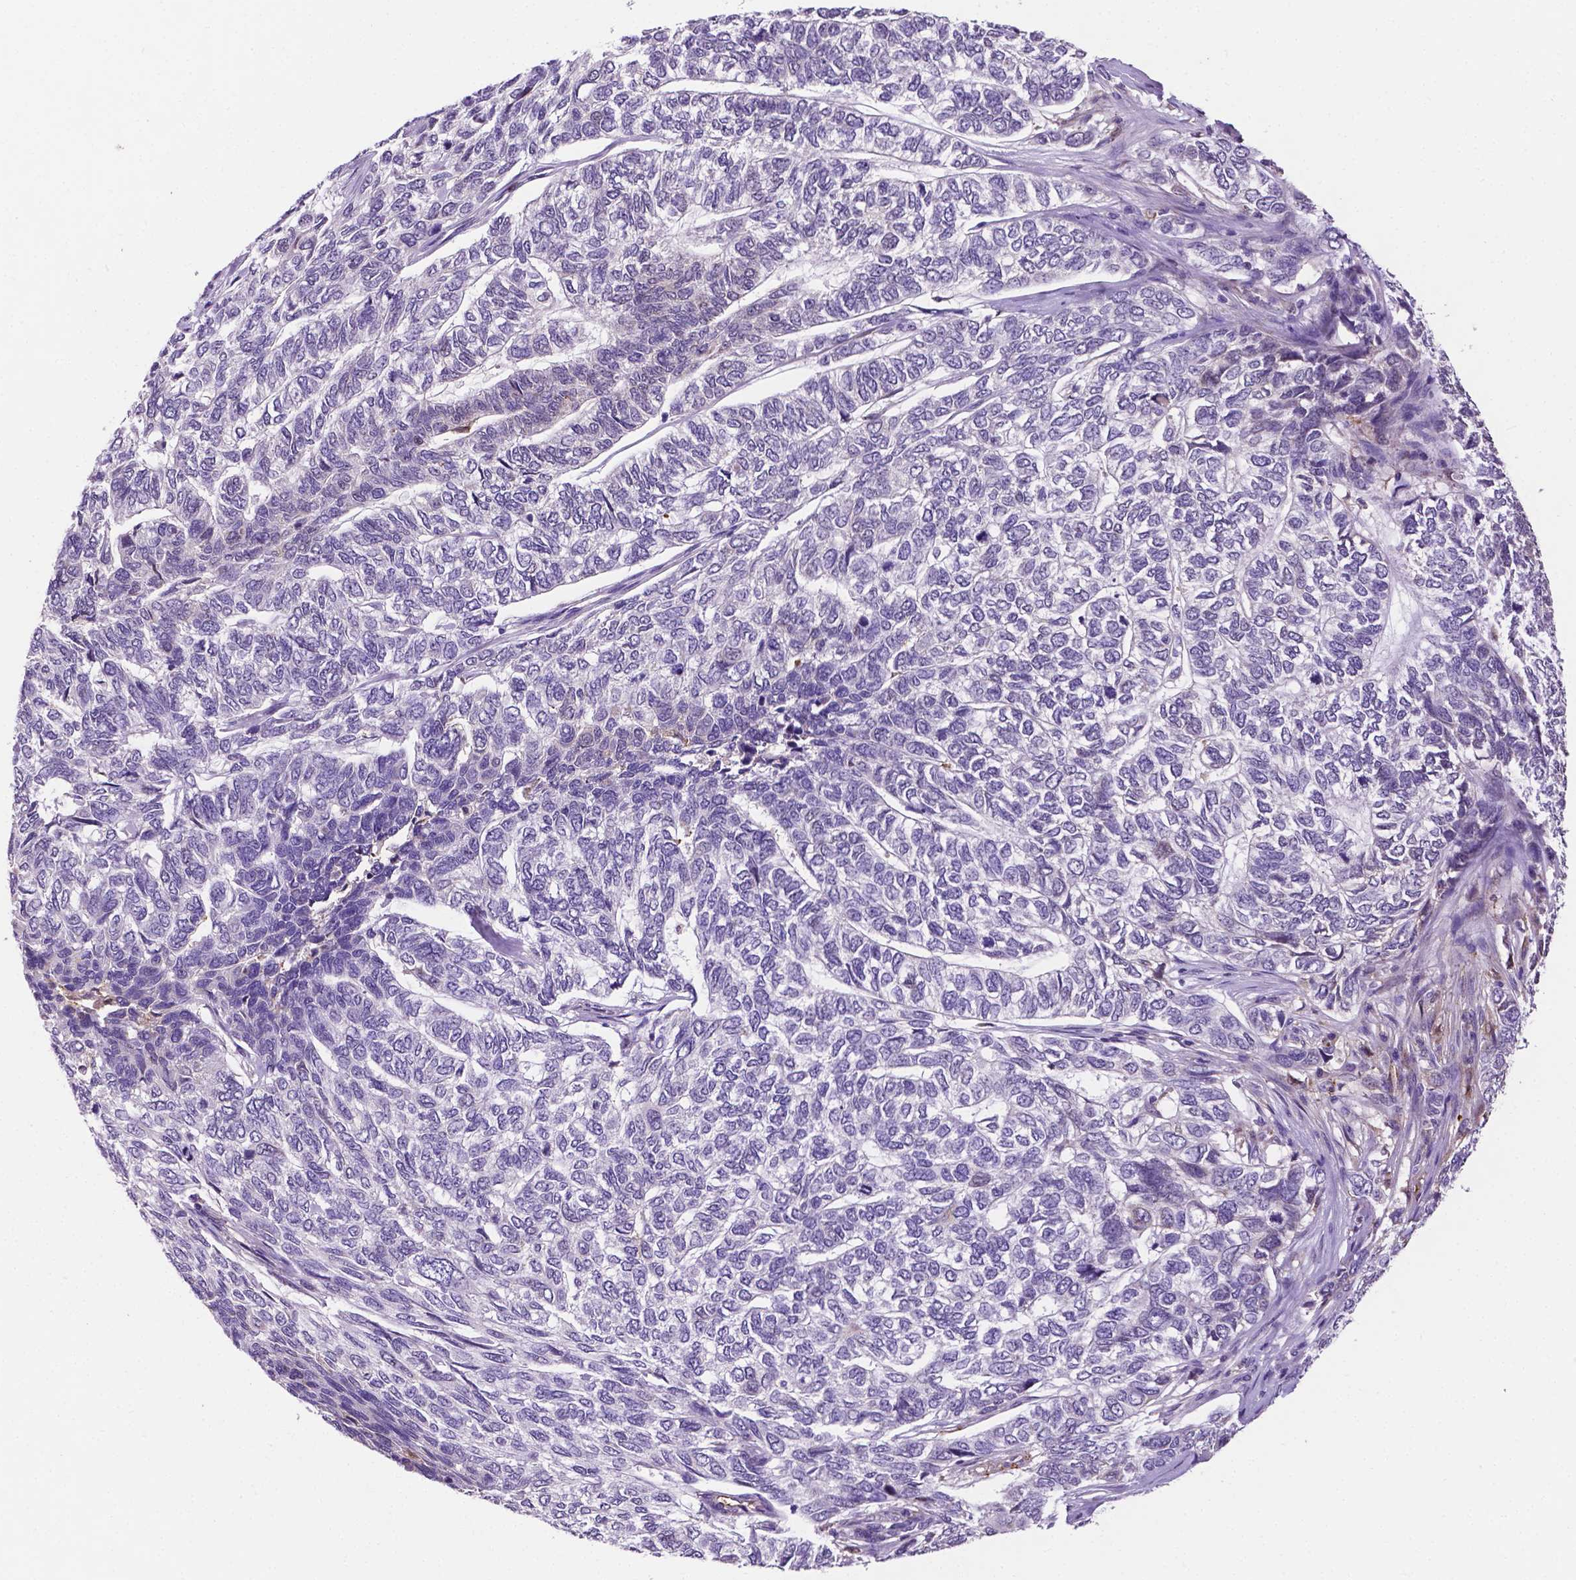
{"staining": {"intensity": "negative", "quantity": "none", "location": "none"}, "tissue": "skin cancer", "cell_type": "Tumor cells", "image_type": "cancer", "snomed": [{"axis": "morphology", "description": "Basal cell carcinoma"}, {"axis": "topography", "description": "Skin"}], "caption": "A high-resolution image shows IHC staining of skin cancer, which displays no significant expression in tumor cells.", "gene": "APOE", "patient": {"sex": "female", "age": 65}}